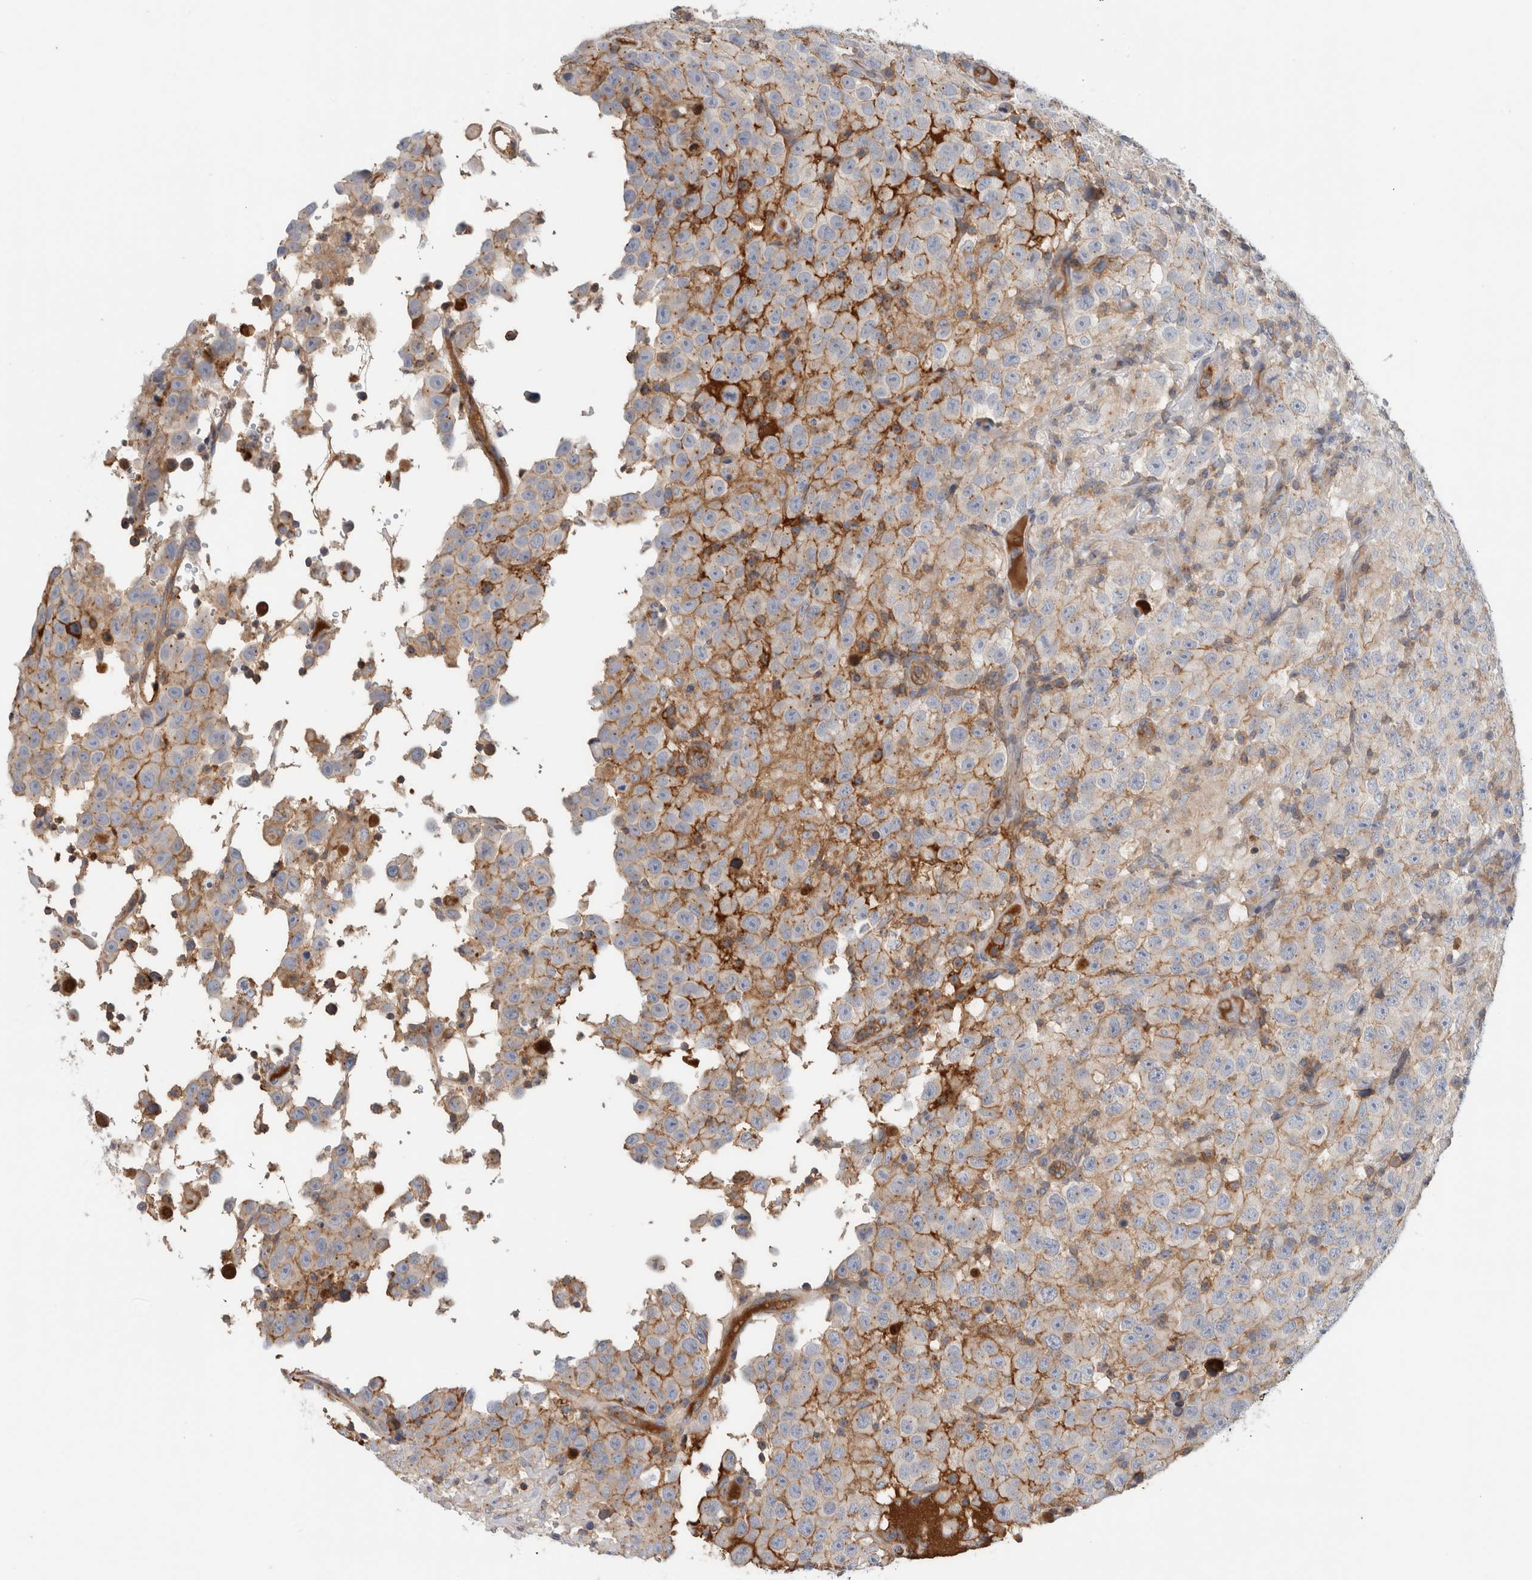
{"staining": {"intensity": "negative", "quantity": "none", "location": "none"}, "tissue": "testis cancer", "cell_type": "Tumor cells", "image_type": "cancer", "snomed": [{"axis": "morphology", "description": "Seminoma, NOS"}, {"axis": "topography", "description": "Testis"}], "caption": "The photomicrograph exhibits no significant positivity in tumor cells of seminoma (testis).", "gene": "CFI", "patient": {"sex": "male", "age": 41}}